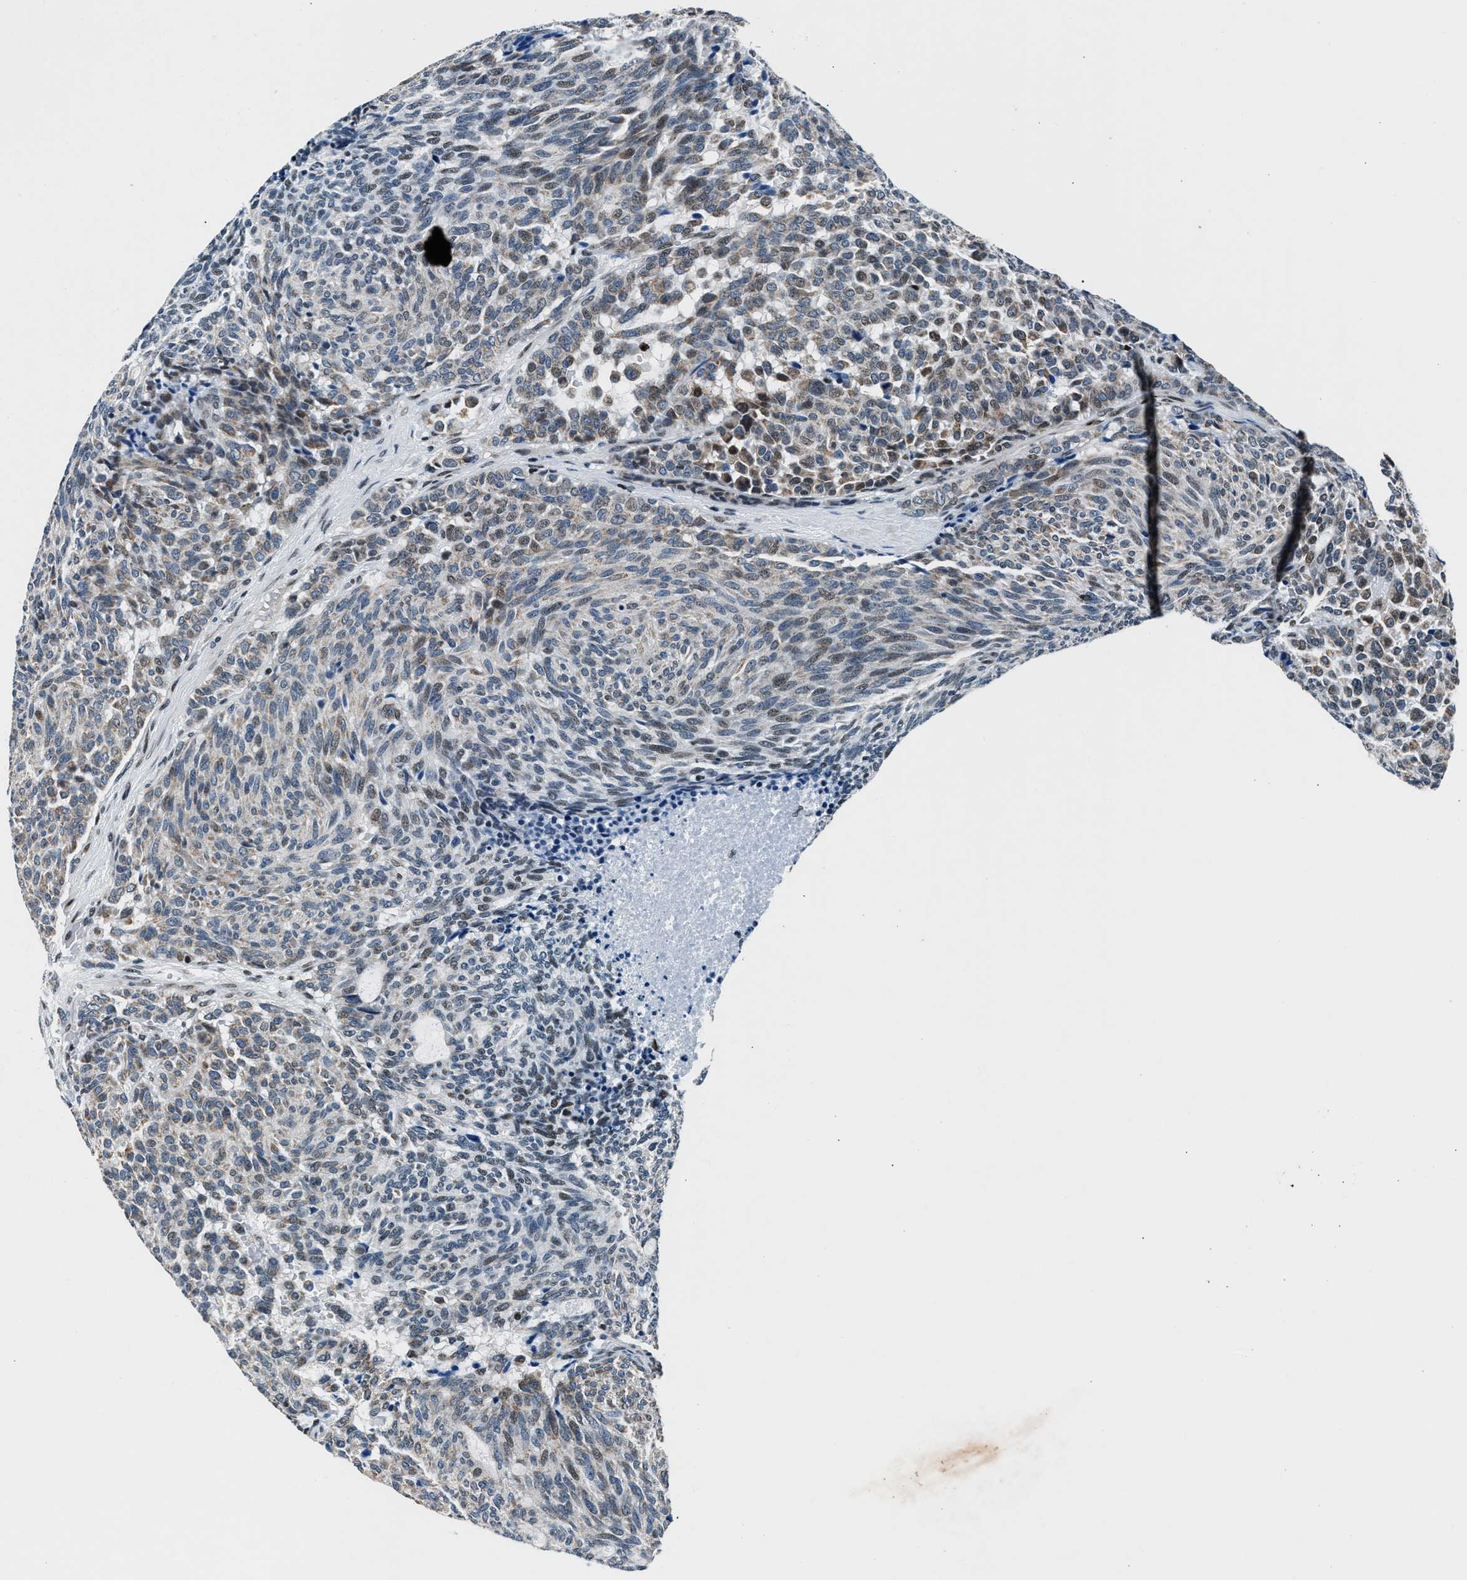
{"staining": {"intensity": "weak", "quantity": "<25%", "location": "cytoplasmic/membranous"}, "tissue": "carcinoid", "cell_type": "Tumor cells", "image_type": "cancer", "snomed": [{"axis": "morphology", "description": "Carcinoid, malignant, NOS"}, {"axis": "topography", "description": "Pancreas"}], "caption": "Tumor cells are negative for brown protein staining in carcinoid (malignant). The staining is performed using DAB (3,3'-diaminobenzidine) brown chromogen with nuclei counter-stained in using hematoxylin.", "gene": "PRRC2B", "patient": {"sex": "female", "age": 54}}